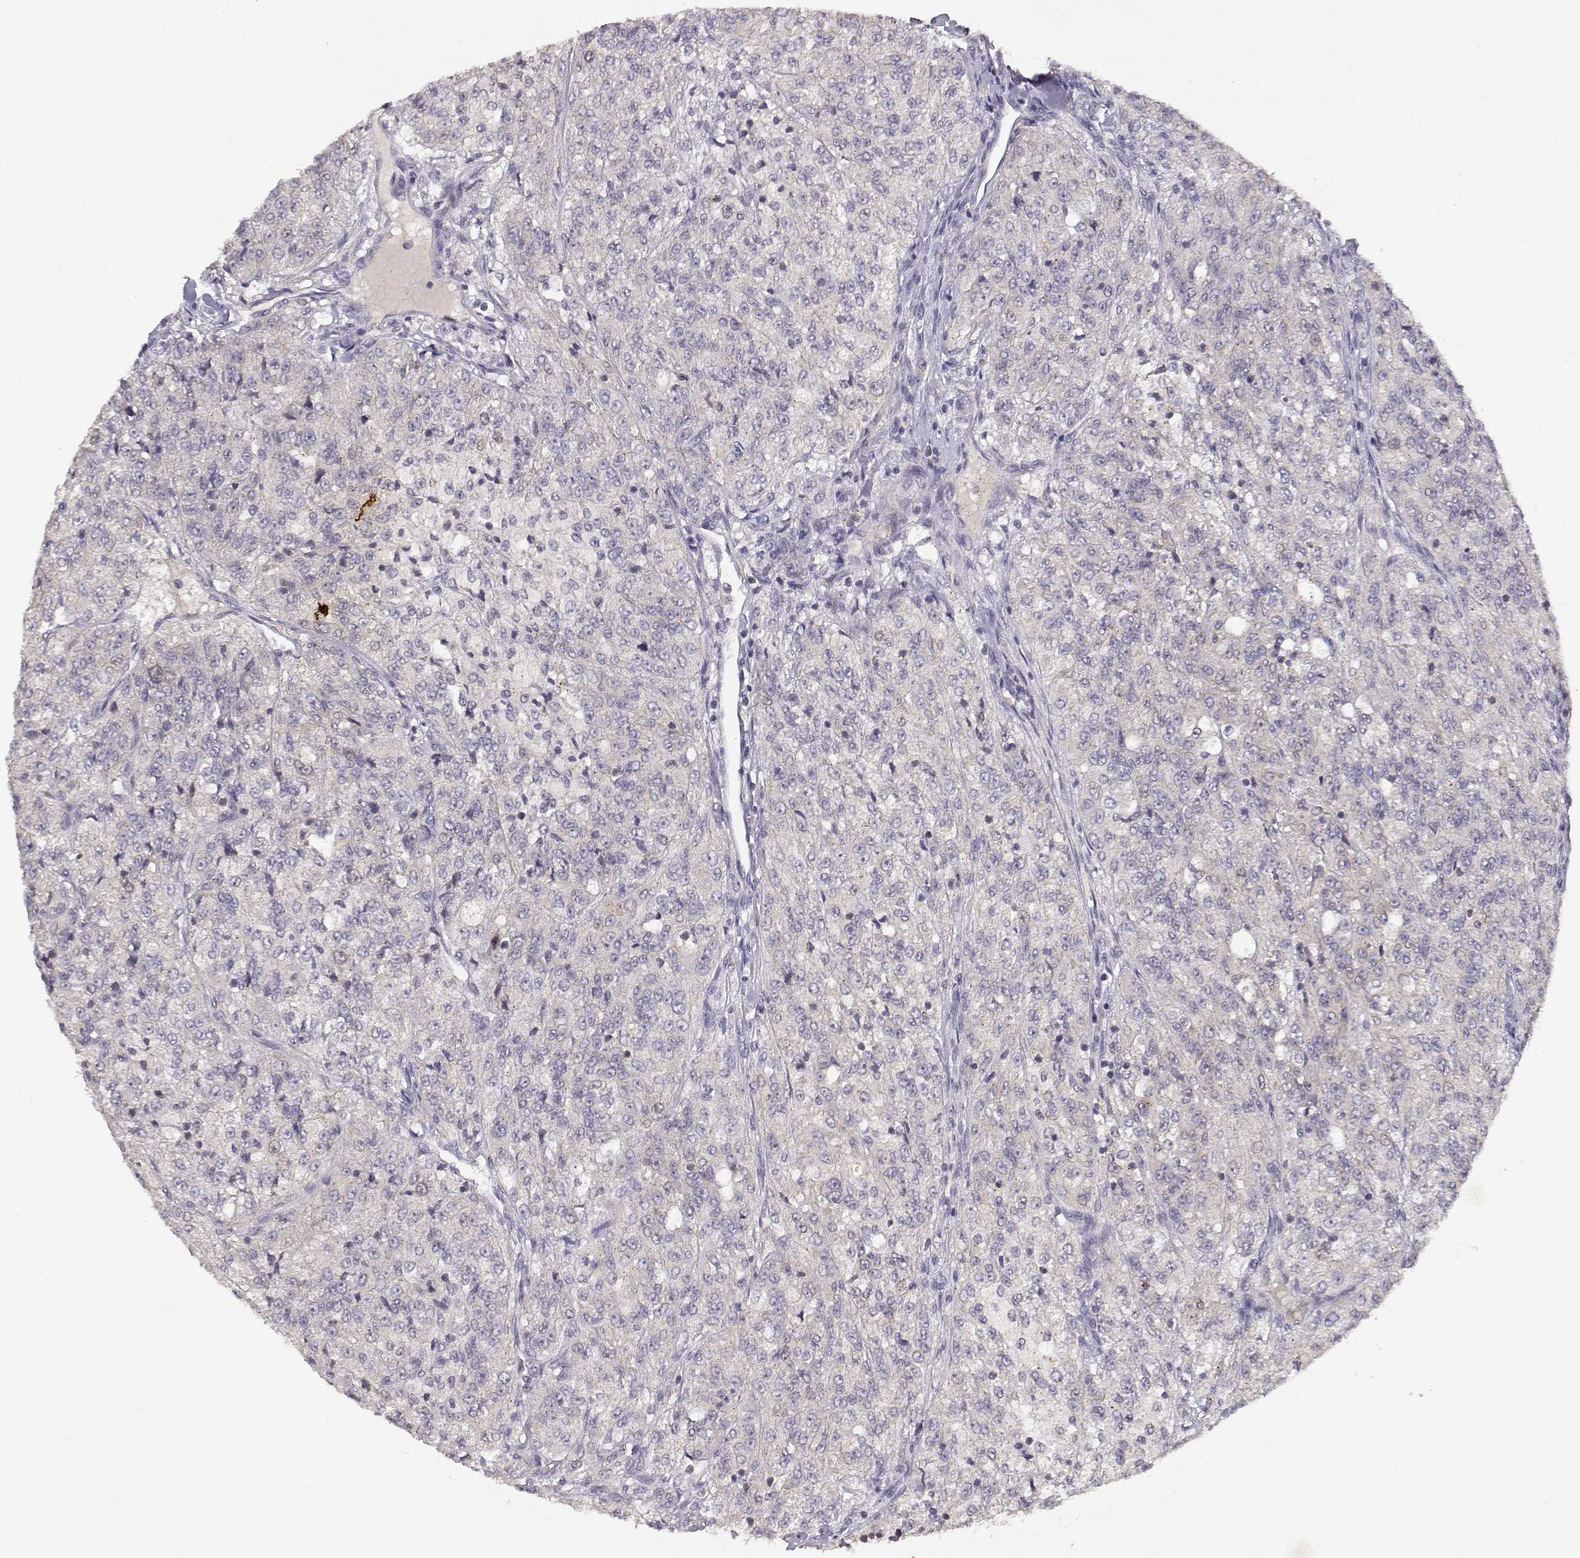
{"staining": {"intensity": "negative", "quantity": "none", "location": "none"}, "tissue": "renal cancer", "cell_type": "Tumor cells", "image_type": "cancer", "snomed": [{"axis": "morphology", "description": "Adenocarcinoma, NOS"}, {"axis": "topography", "description": "Kidney"}], "caption": "Immunohistochemical staining of renal cancer demonstrates no significant positivity in tumor cells.", "gene": "RAD51", "patient": {"sex": "female", "age": 63}}